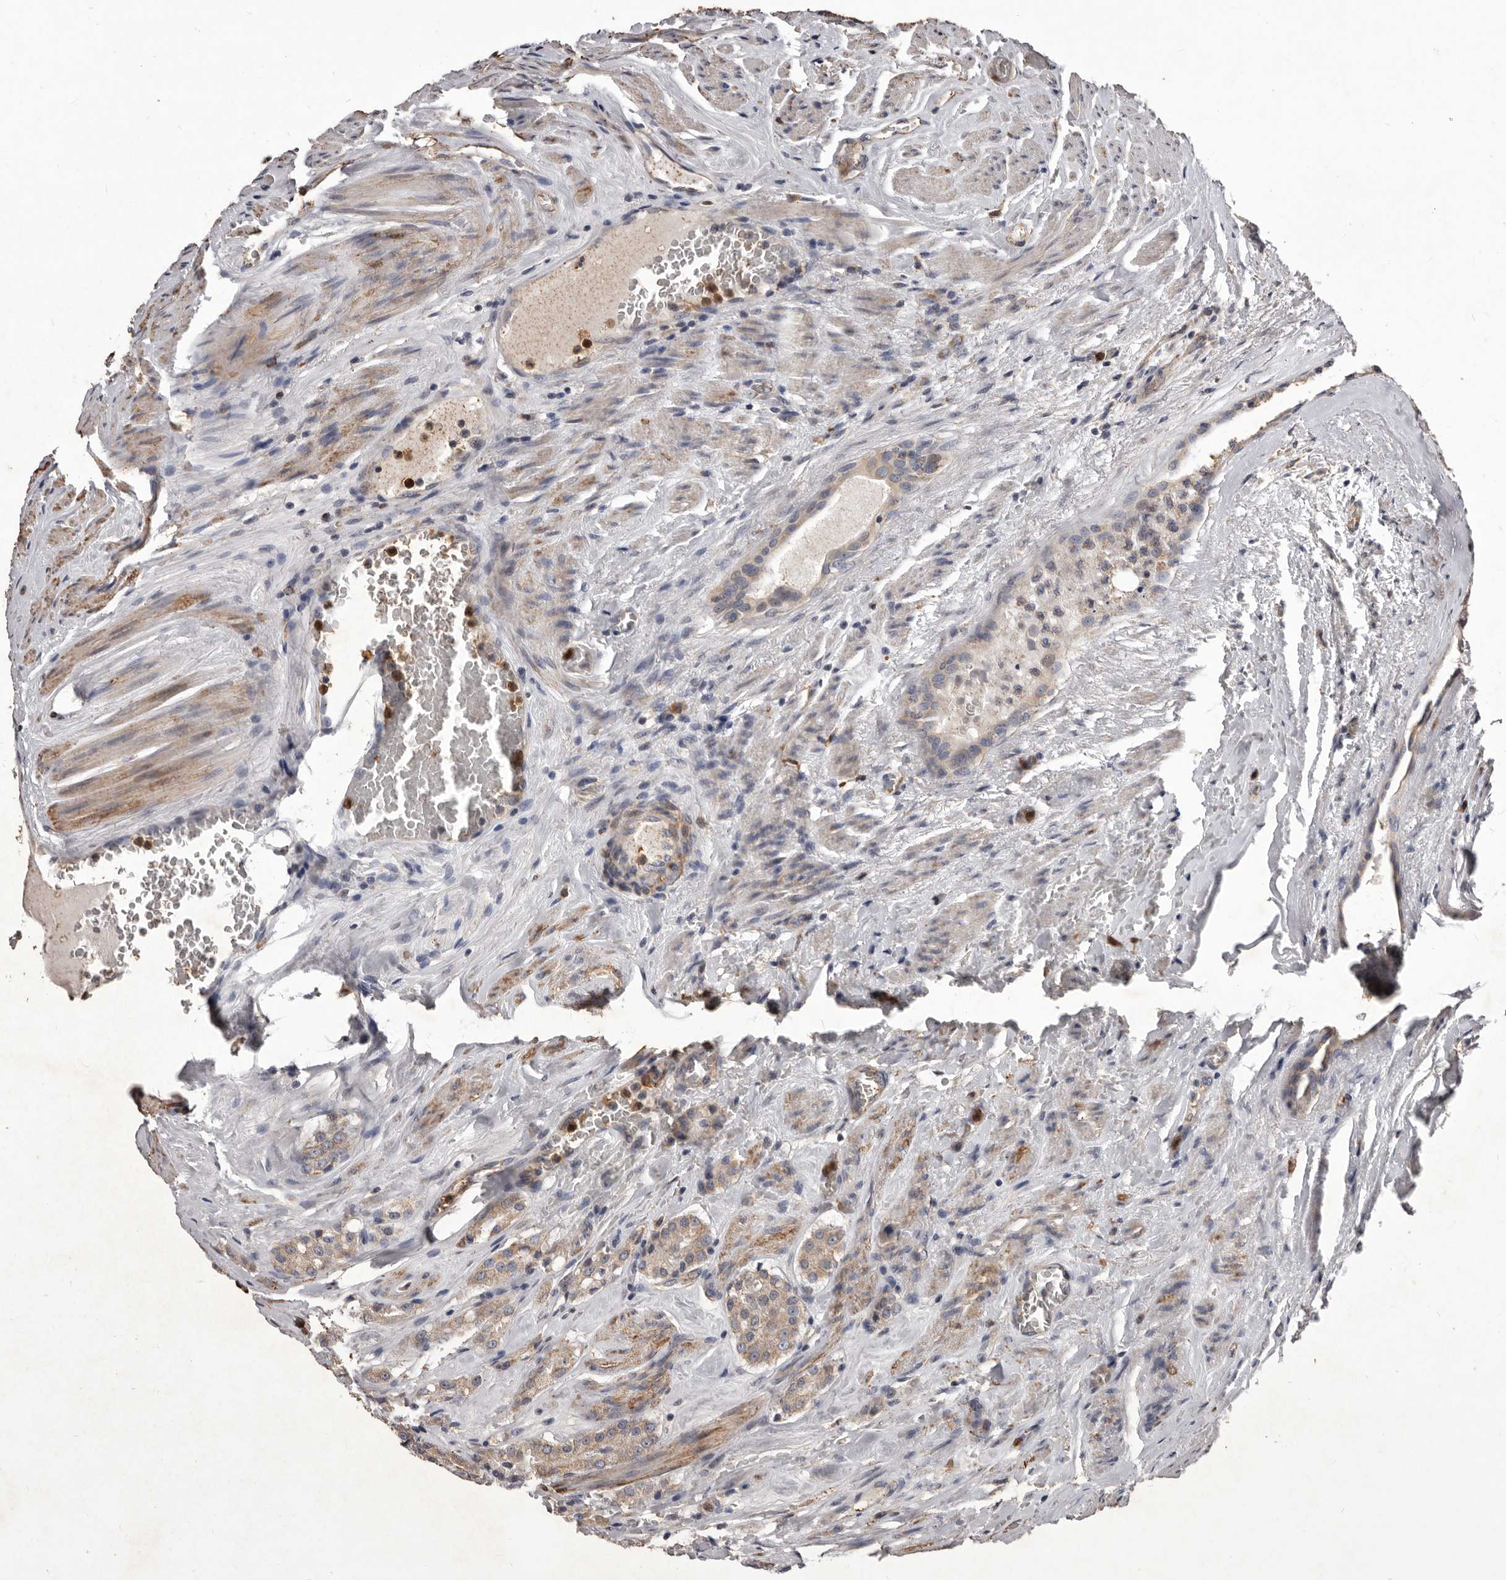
{"staining": {"intensity": "moderate", "quantity": ">75%", "location": "cytoplasmic/membranous"}, "tissue": "prostate cancer", "cell_type": "Tumor cells", "image_type": "cancer", "snomed": [{"axis": "morphology", "description": "Adenocarcinoma, Medium grade"}, {"axis": "topography", "description": "Prostate"}], "caption": "DAB immunohistochemical staining of human prostate cancer (adenocarcinoma (medium-grade)) demonstrates moderate cytoplasmic/membranous protein positivity in about >75% of tumor cells.", "gene": "CXCL14", "patient": {"sex": "male", "age": 72}}